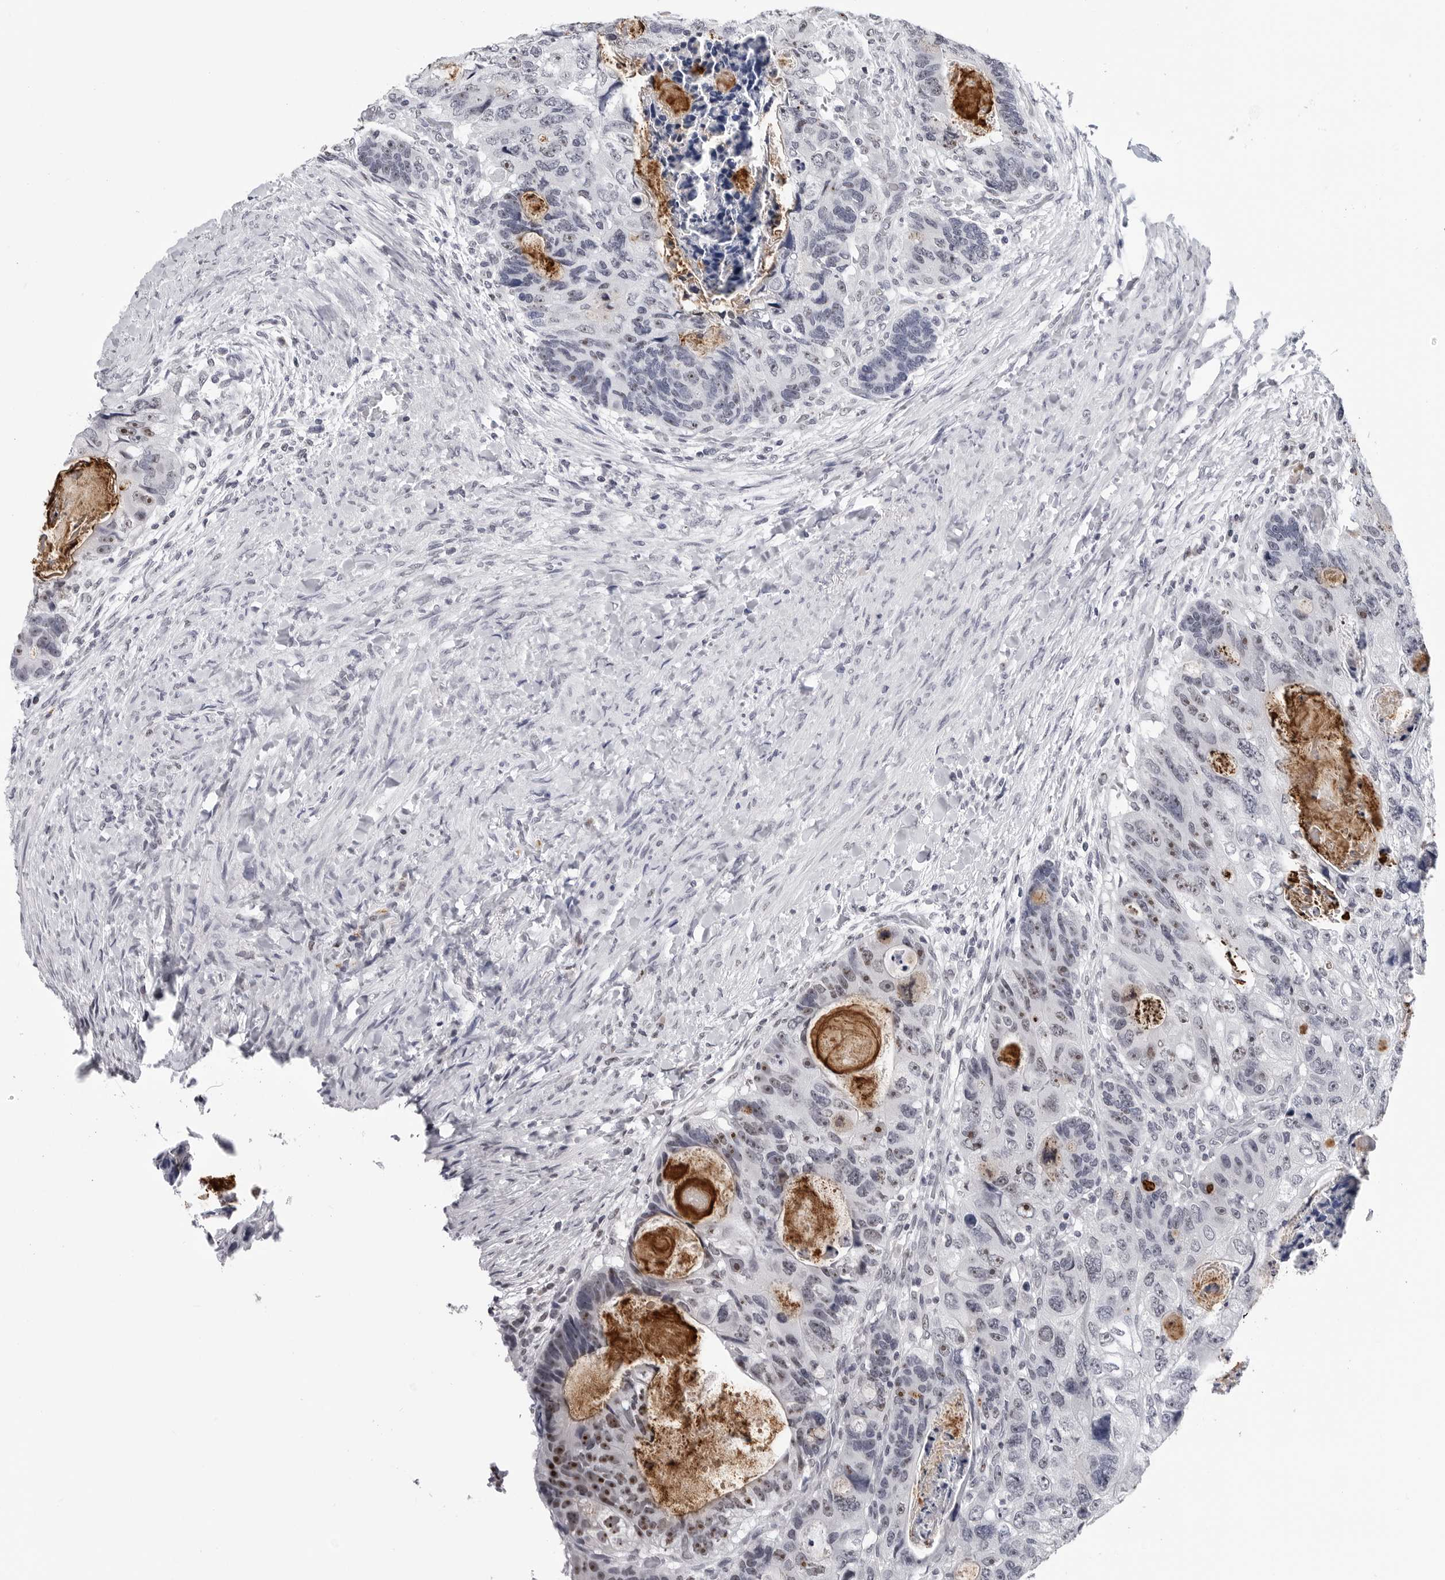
{"staining": {"intensity": "moderate", "quantity": "<25%", "location": "nuclear"}, "tissue": "colorectal cancer", "cell_type": "Tumor cells", "image_type": "cancer", "snomed": [{"axis": "morphology", "description": "Adenocarcinoma, NOS"}, {"axis": "topography", "description": "Rectum"}], "caption": "Immunohistochemical staining of human colorectal adenocarcinoma demonstrates moderate nuclear protein expression in about <25% of tumor cells. The protein is shown in brown color, while the nuclei are stained blue.", "gene": "GNL2", "patient": {"sex": "male", "age": 59}}